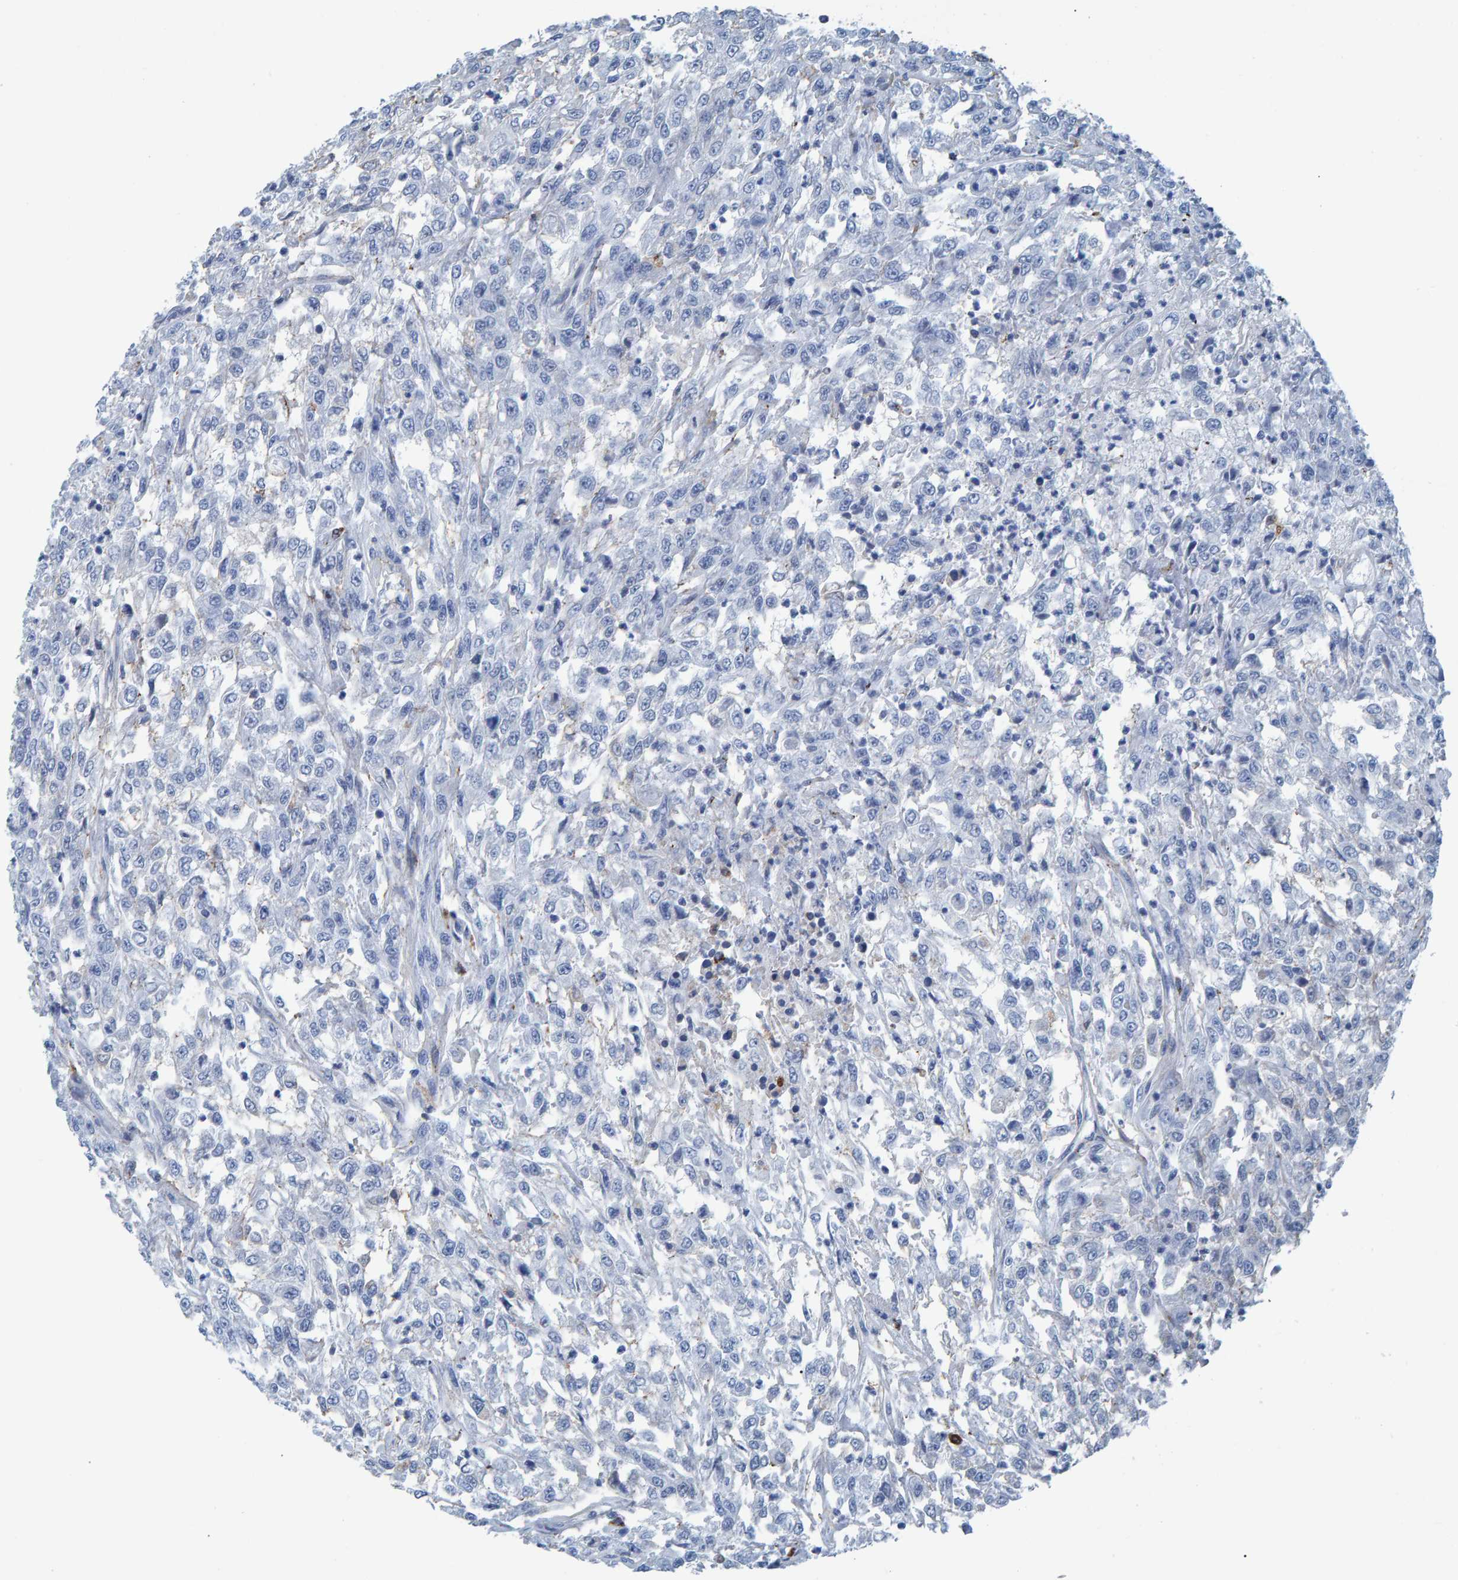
{"staining": {"intensity": "negative", "quantity": "none", "location": "none"}, "tissue": "urothelial cancer", "cell_type": "Tumor cells", "image_type": "cancer", "snomed": [{"axis": "morphology", "description": "Urothelial carcinoma, High grade"}, {"axis": "topography", "description": "Urinary bladder"}], "caption": "DAB (3,3'-diaminobenzidine) immunohistochemical staining of human urothelial cancer displays no significant expression in tumor cells. The staining is performed using DAB brown chromogen with nuclei counter-stained in using hematoxylin.", "gene": "IDO1", "patient": {"sex": "male", "age": 46}}